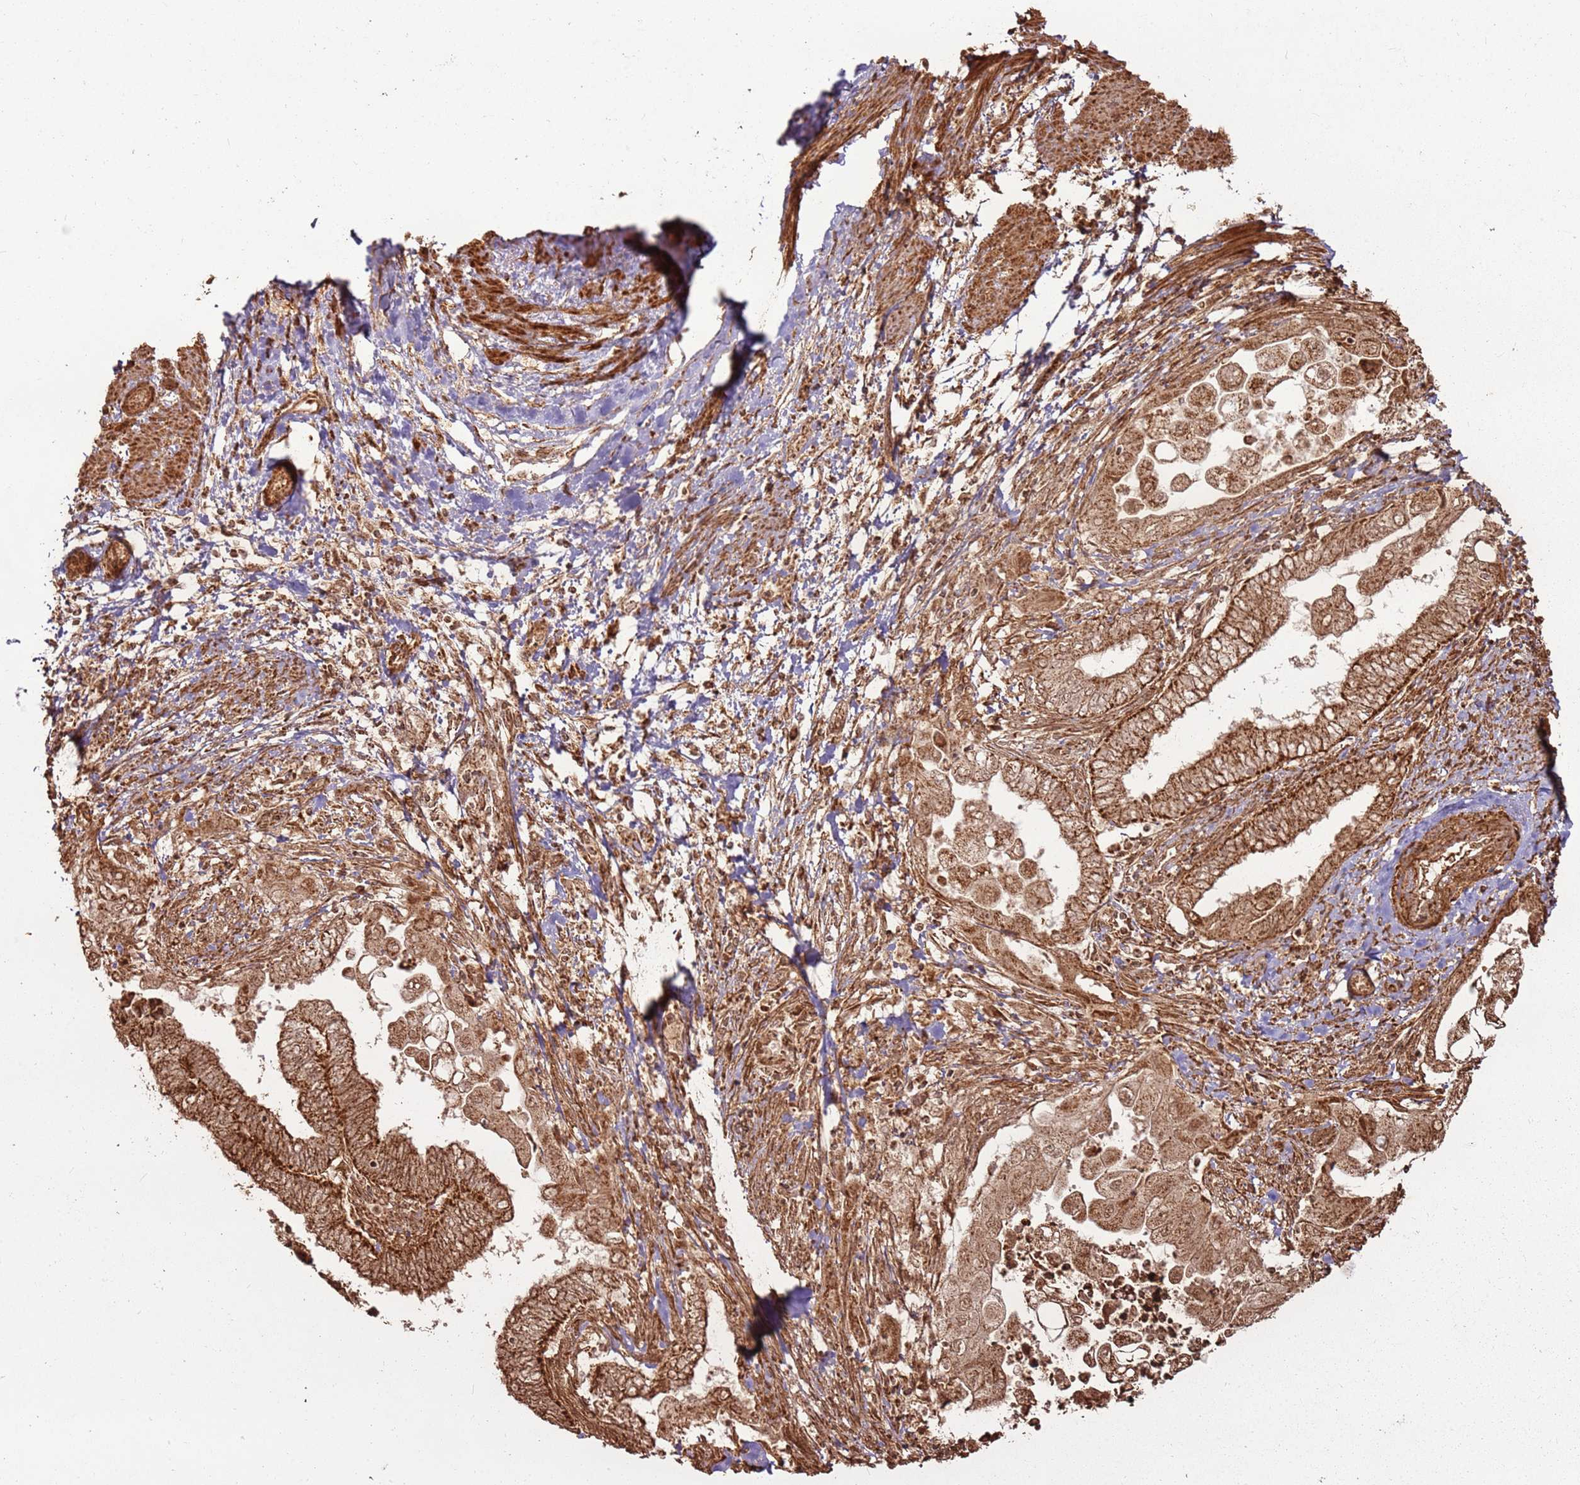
{"staining": {"intensity": "strong", "quantity": ">75%", "location": "cytoplasmic/membranous,nuclear"}, "tissue": "endometrial cancer", "cell_type": "Tumor cells", "image_type": "cancer", "snomed": [{"axis": "morphology", "description": "Adenocarcinoma, NOS"}, {"axis": "topography", "description": "Uterus"}, {"axis": "topography", "description": "Endometrium"}], "caption": "Immunohistochemical staining of endometrial adenocarcinoma reveals high levels of strong cytoplasmic/membranous and nuclear positivity in approximately >75% of tumor cells. (IHC, brightfield microscopy, high magnification).", "gene": "MRPS6", "patient": {"sex": "female", "age": 70}}